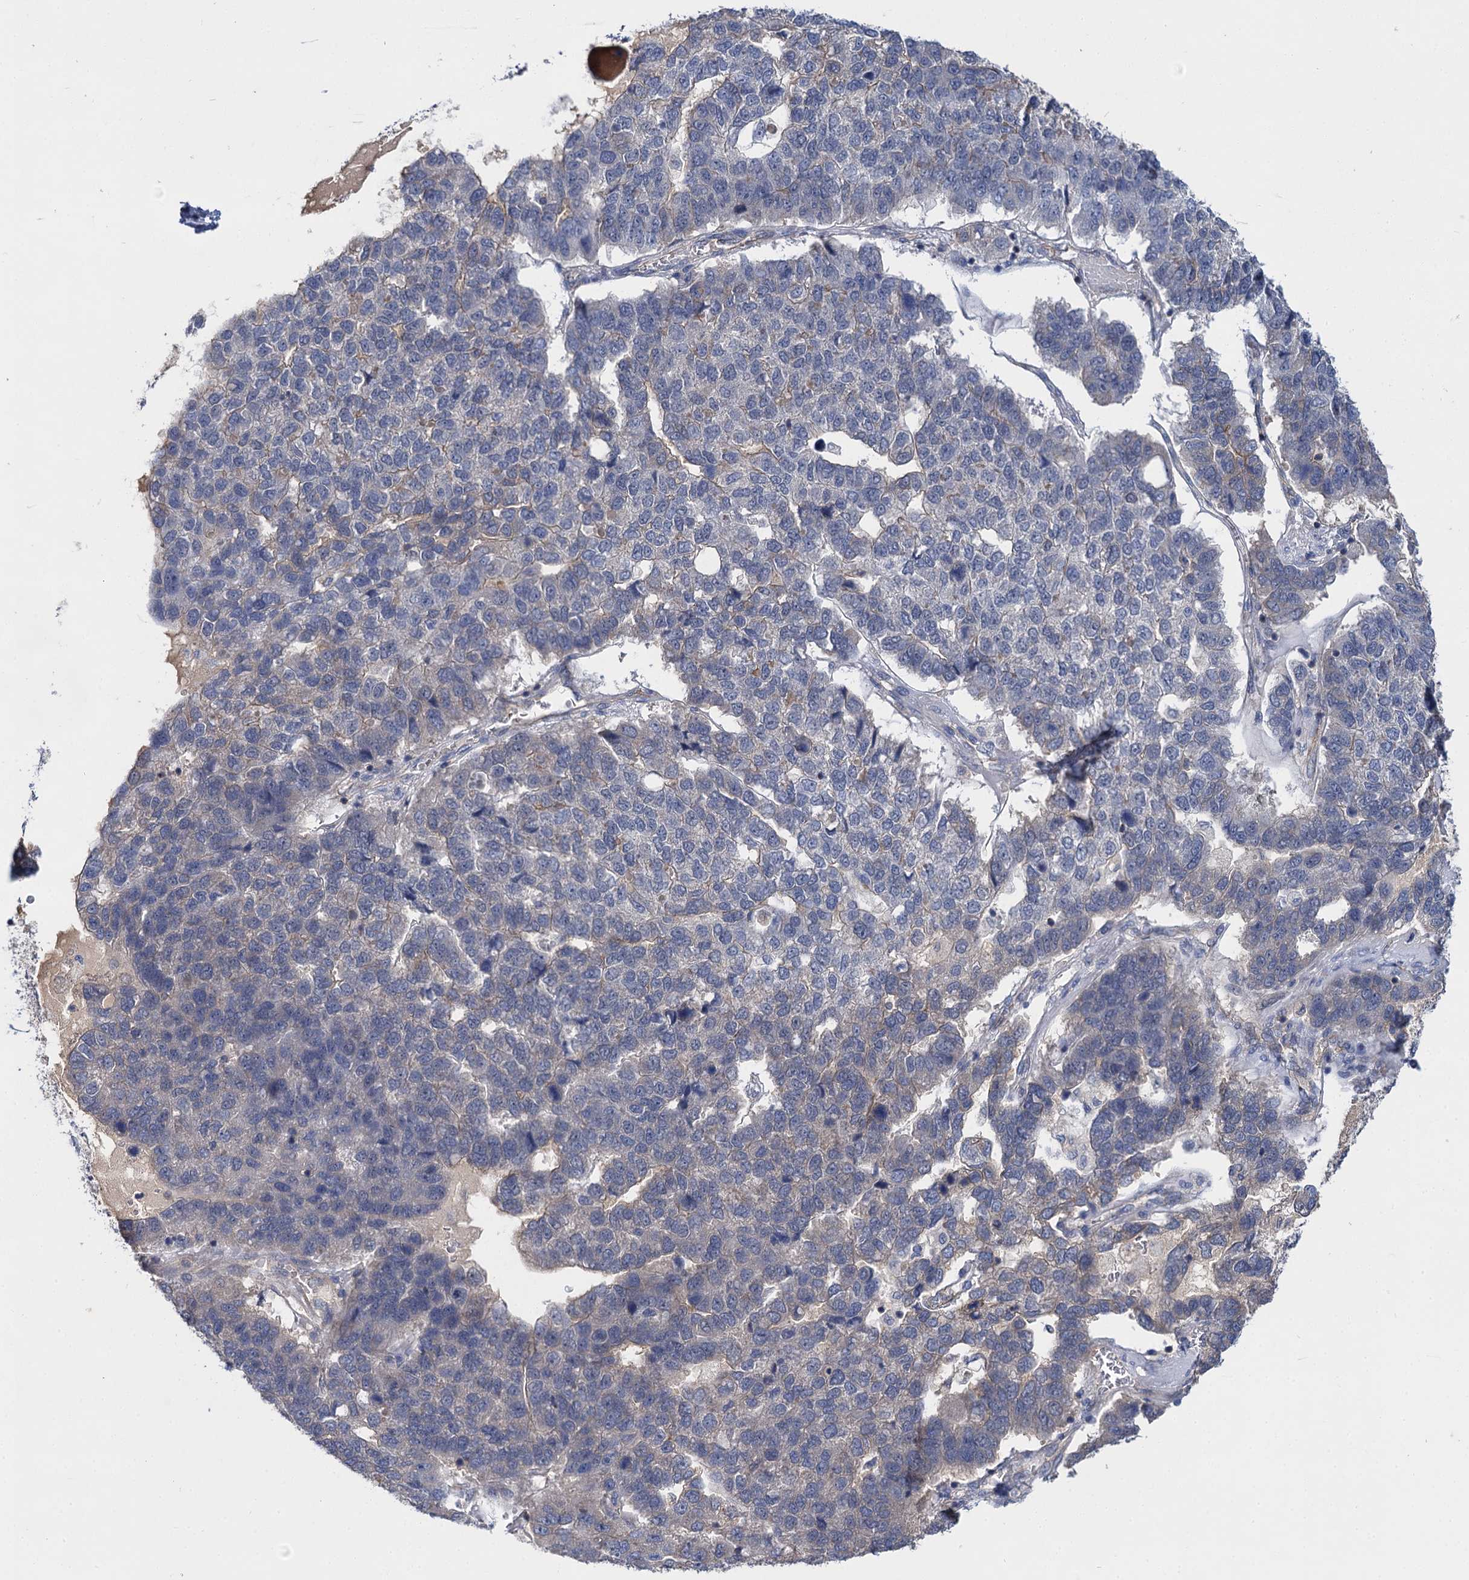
{"staining": {"intensity": "negative", "quantity": "none", "location": "none"}, "tissue": "pancreatic cancer", "cell_type": "Tumor cells", "image_type": "cancer", "snomed": [{"axis": "morphology", "description": "Adenocarcinoma, NOS"}, {"axis": "topography", "description": "Pancreas"}], "caption": "An image of pancreatic adenocarcinoma stained for a protein shows no brown staining in tumor cells.", "gene": "ABLIM1", "patient": {"sex": "female", "age": 61}}